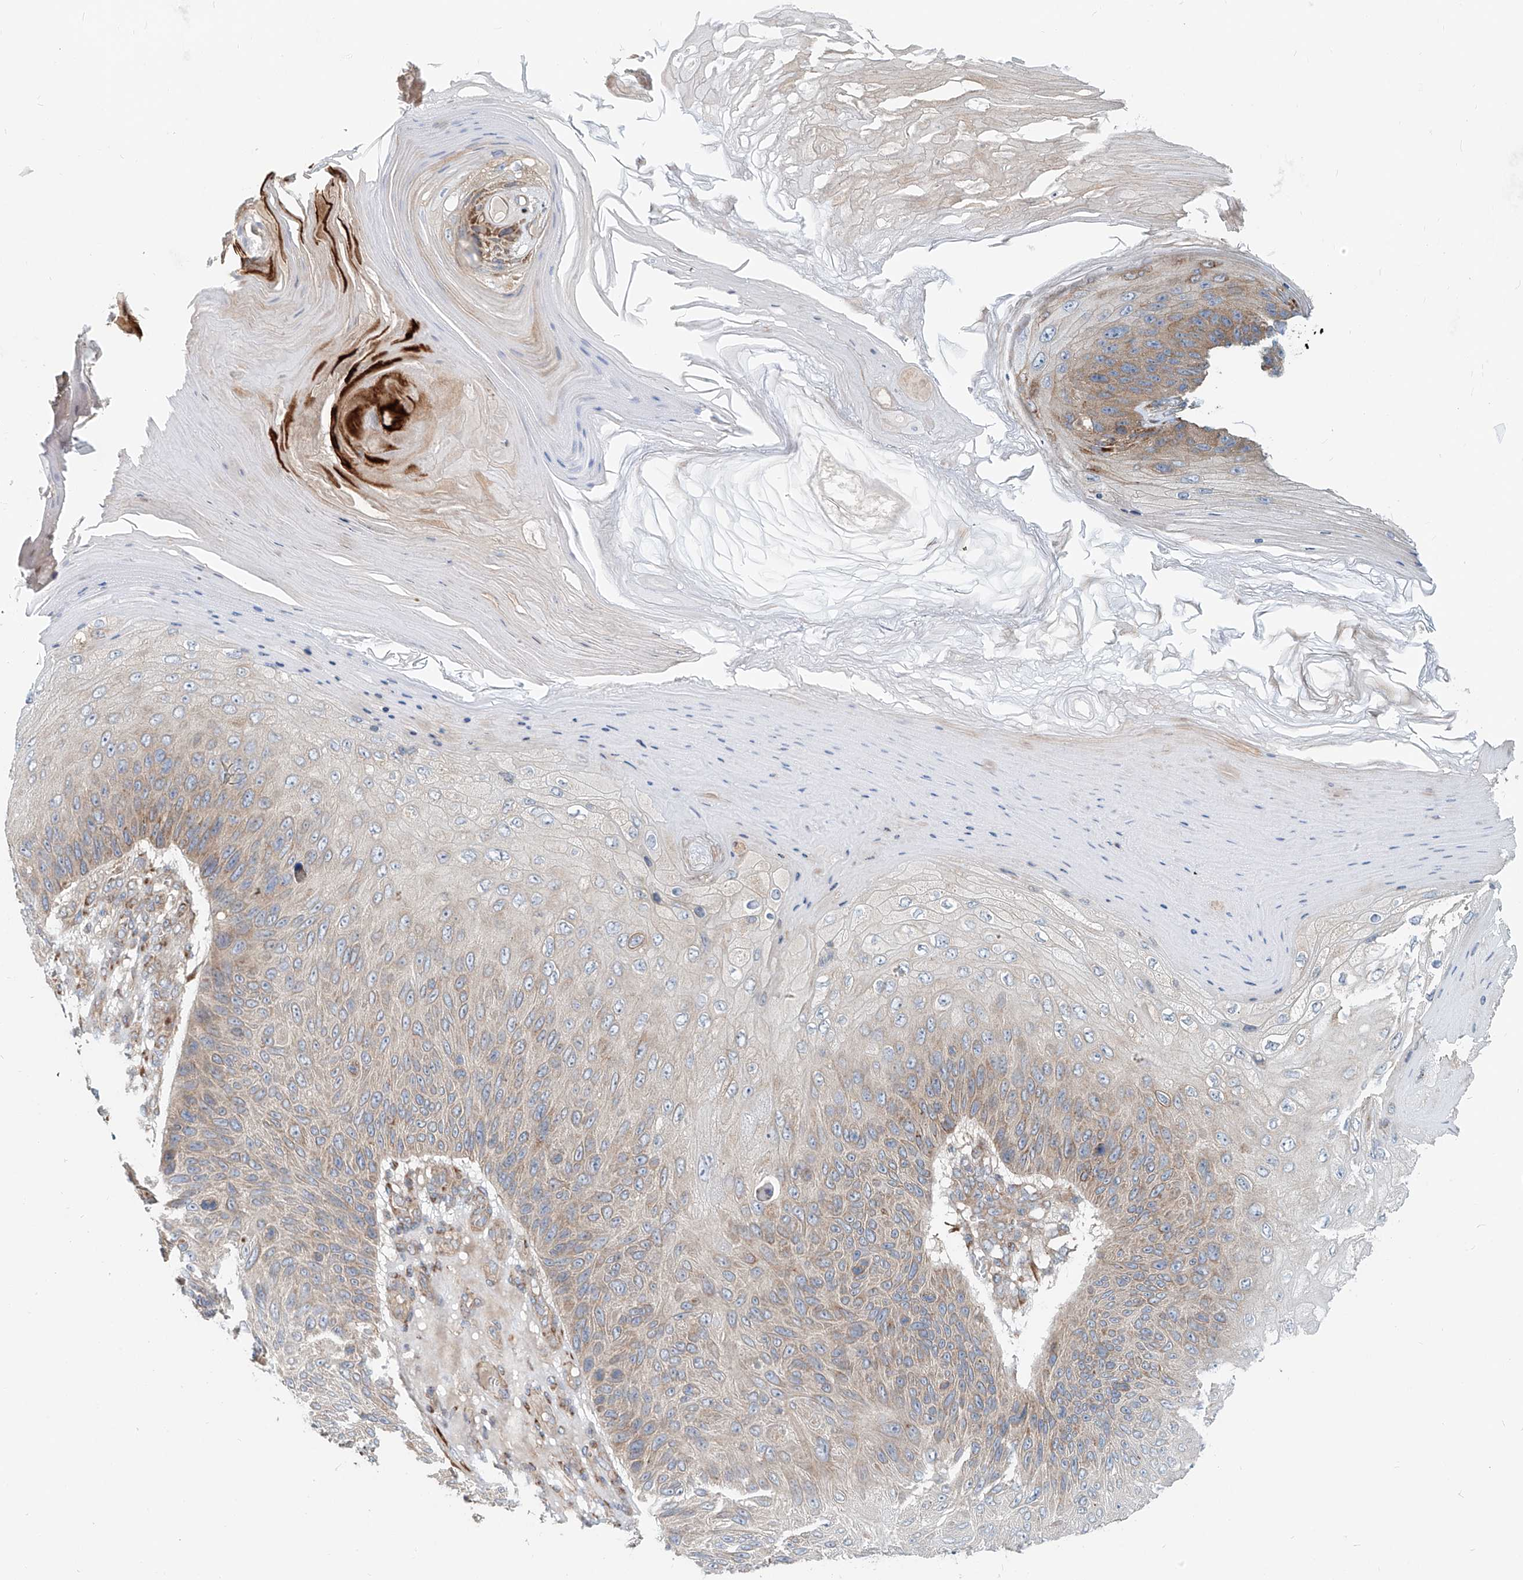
{"staining": {"intensity": "weak", "quantity": "<25%", "location": "cytoplasmic/membranous"}, "tissue": "skin cancer", "cell_type": "Tumor cells", "image_type": "cancer", "snomed": [{"axis": "morphology", "description": "Squamous cell carcinoma, NOS"}, {"axis": "topography", "description": "Skin"}], "caption": "An IHC micrograph of skin cancer (squamous cell carcinoma) is shown. There is no staining in tumor cells of skin cancer (squamous cell carcinoma).", "gene": "SNAP29", "patient": {"sex": "female", "age": 88}}